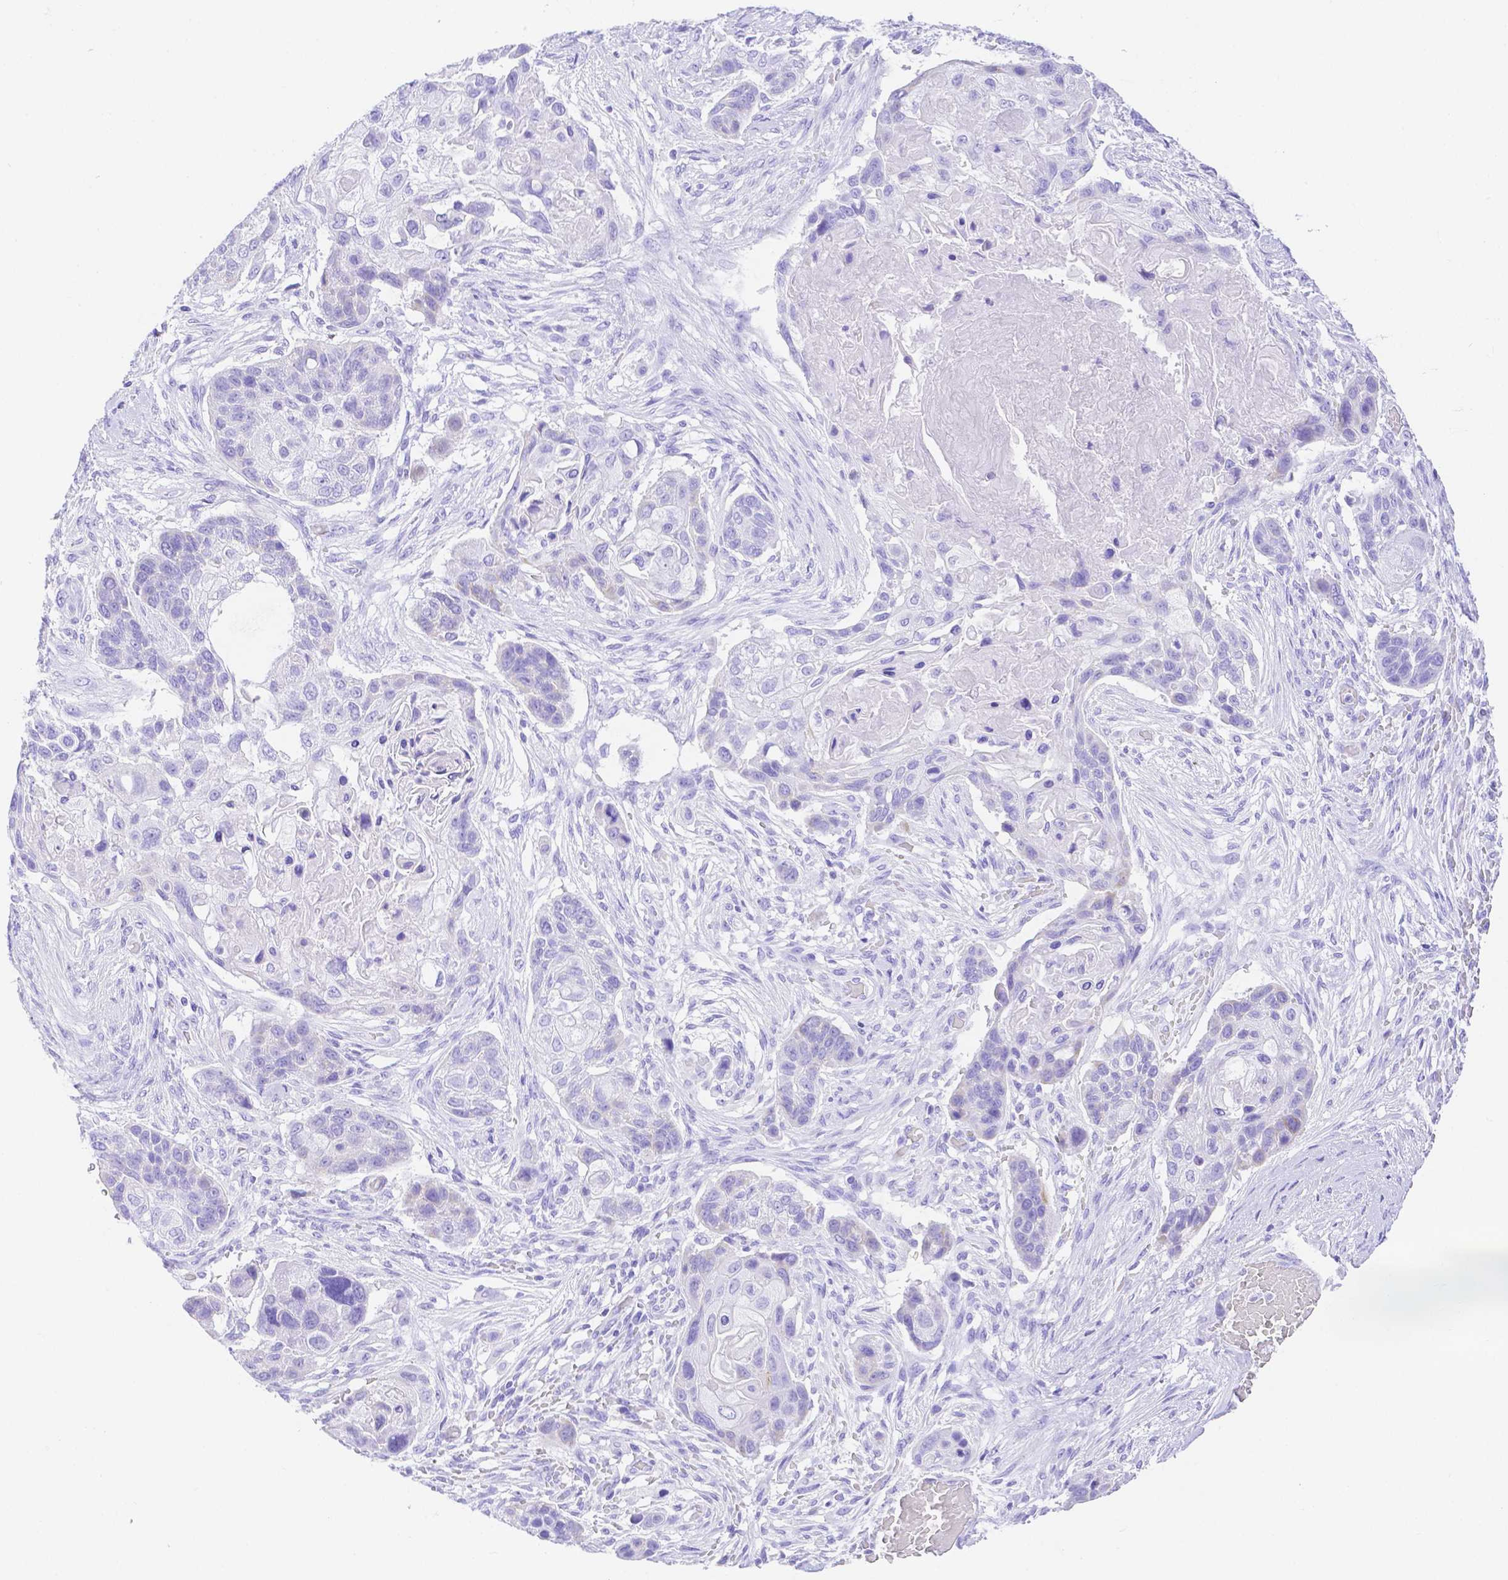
{"staining": {"intensity": "negative", "quantity": "none", "location": "none"}, "tissue": "lung cancer", "cell_type": "Tumor cells", "image_type": "cancer", "snomed": [{"axis": "morphology", "description": "Squamous cell carcinoma, NOS"}, {"axis": "topography", "description": "Lung"}], "caption": "A high-resolution image shows immunohistochemistry staining of squamous cell carcinoma (lung), which demonstrates no significant expression in tumor cells.", "gene": "SMR3A", "patient": {"sex": "male", "age": 69}}